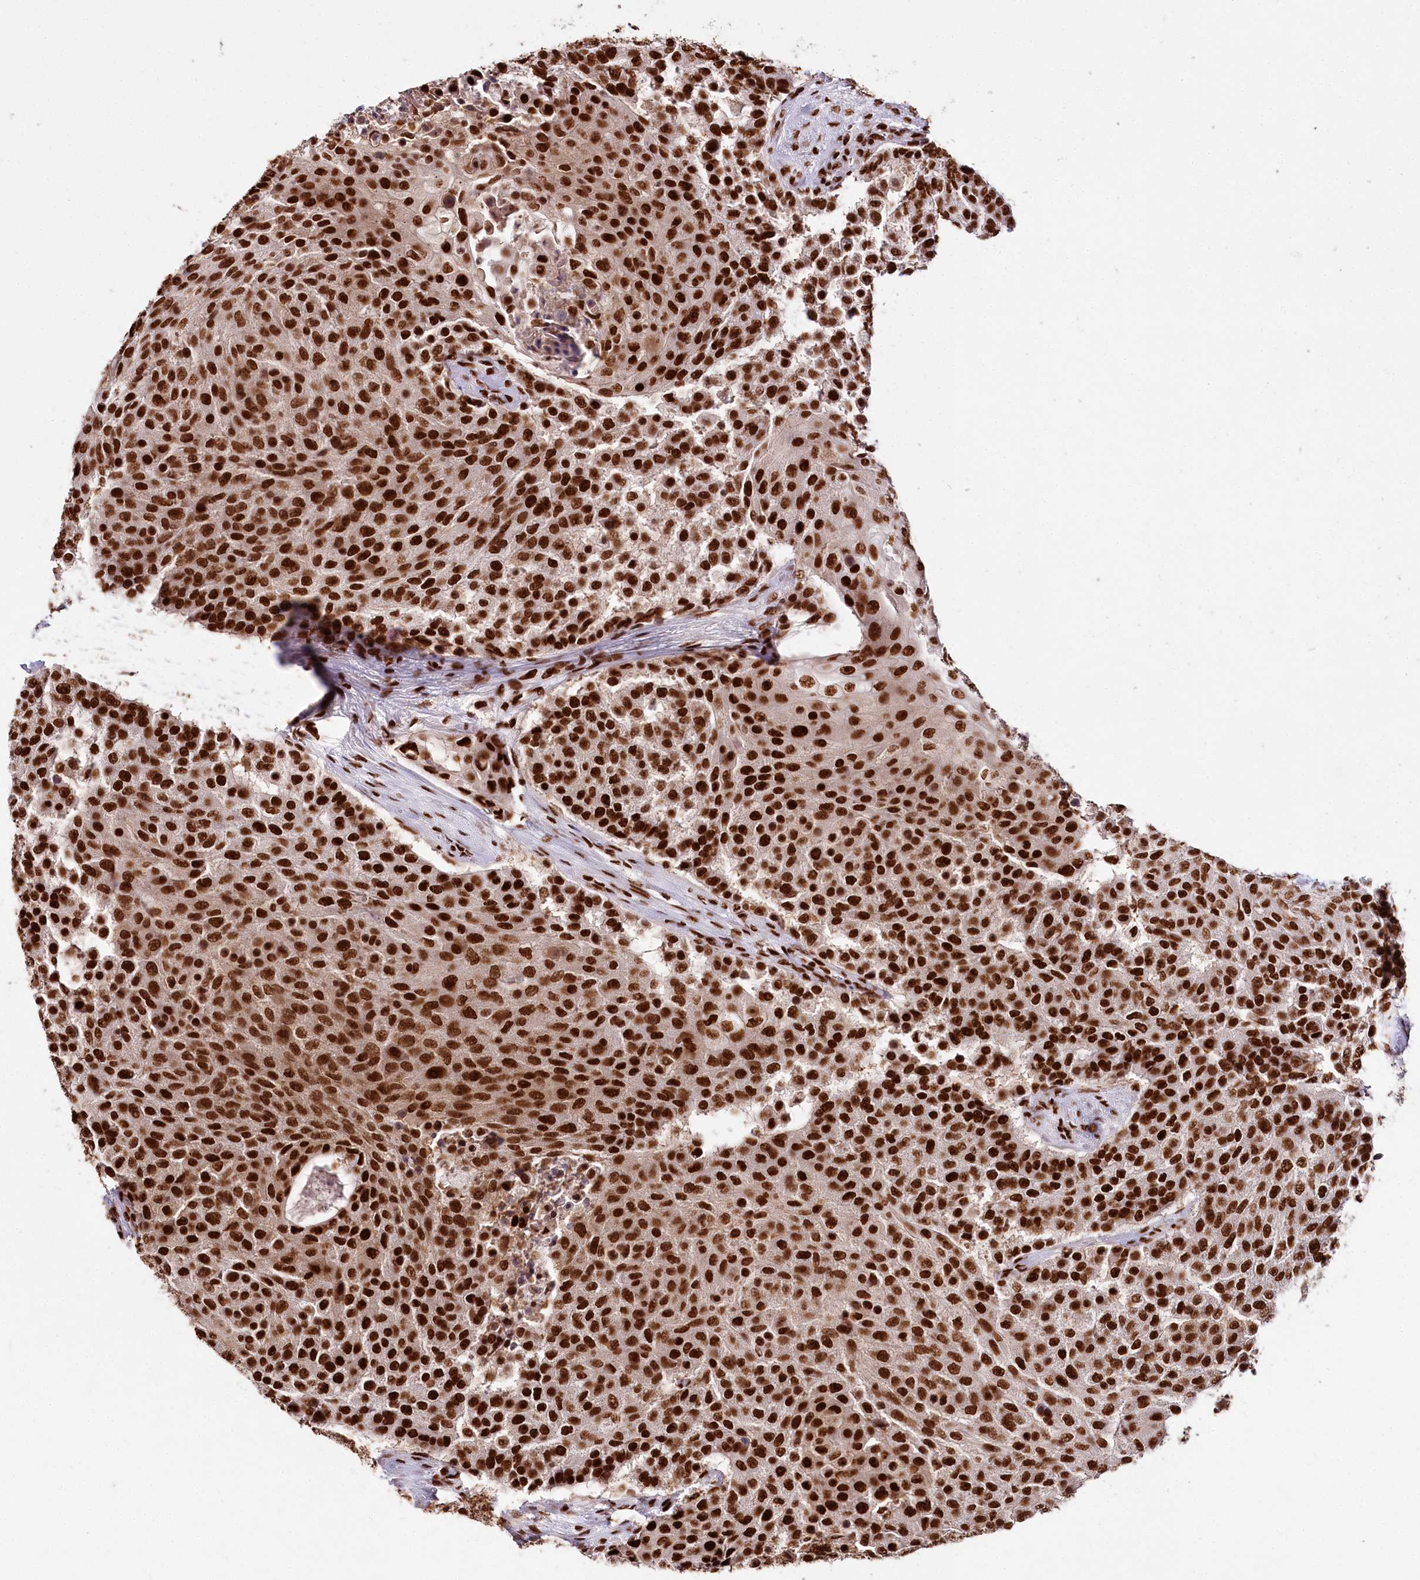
{"staining": {"intensity": "strong", "quantity": ">75%", "location": "nuclear"}, "tissue": "urothelial cancer", "cell_type": "Tumor cells", "image_type": "cancer", "snomed": [{"axis": "morphology", "description": "Urothelial carcinoma, High grade"}, {"axis": "topography", "description": "Urinary bladder"}], "caption": "Urothelial cancer stained for a protein (brown) displays strong nuclear positive positivity in about >75% of tumor cells.", "gene": "SMARCE1", "patient": {"sex": "female", "age": 63}}